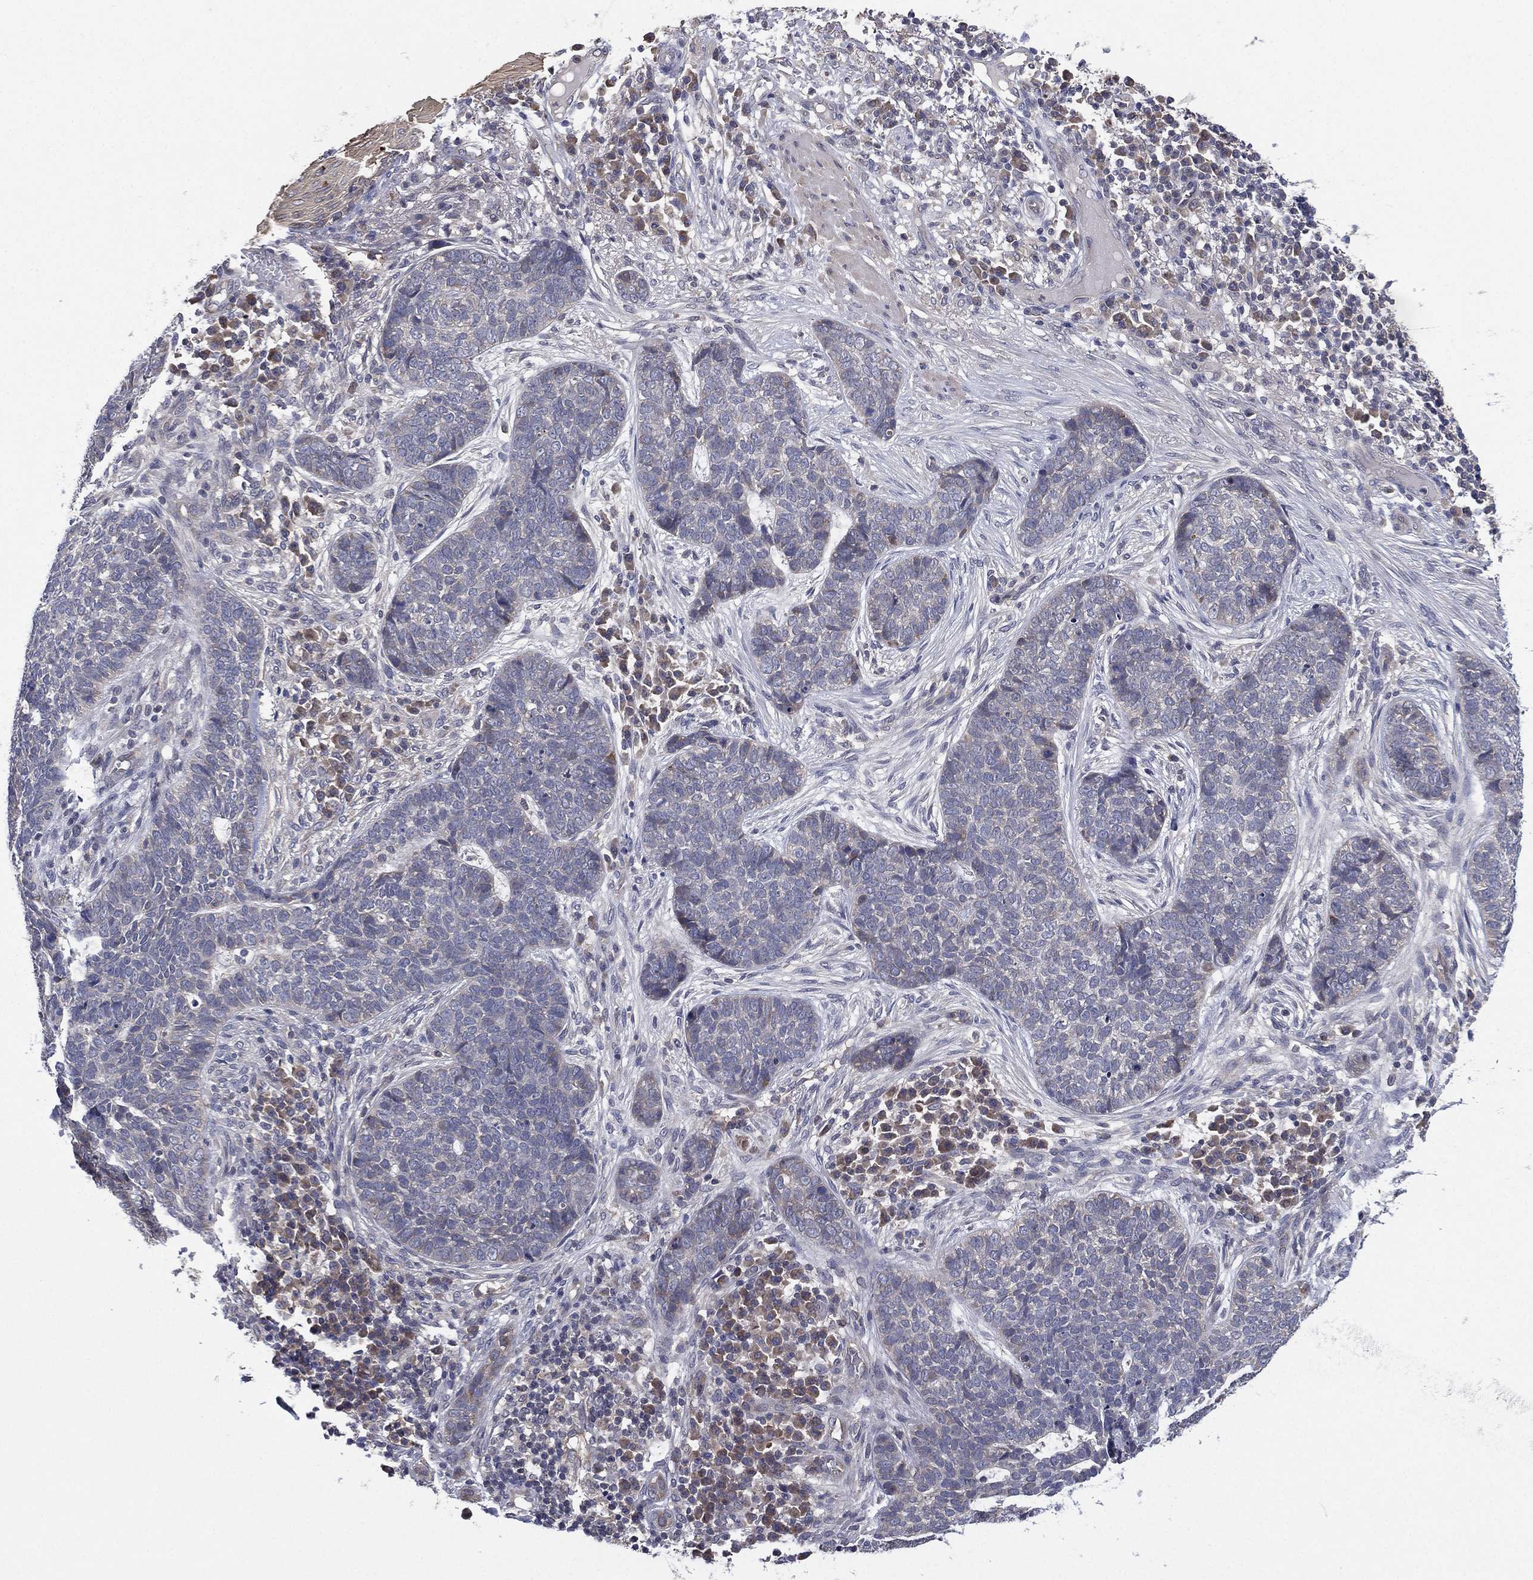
{"staining": {"intensity": "negative", "quantity": "none", "location": "none"}, "tissue": "skin cancer", "cell_type": "Tumor cells", "image_type": "cancer", "snomed": [{"axis": "morphology", "description": "Basal cell carcinoma"}, {"axis": "topography", "description": "Skin"}], "caption": "Protein analysis of skin cancer (basal cell carcinoma) displays no significant positivity in tumor cells.", "gene": "MPP7", "patient": {"sex": "female", "age": 69}}